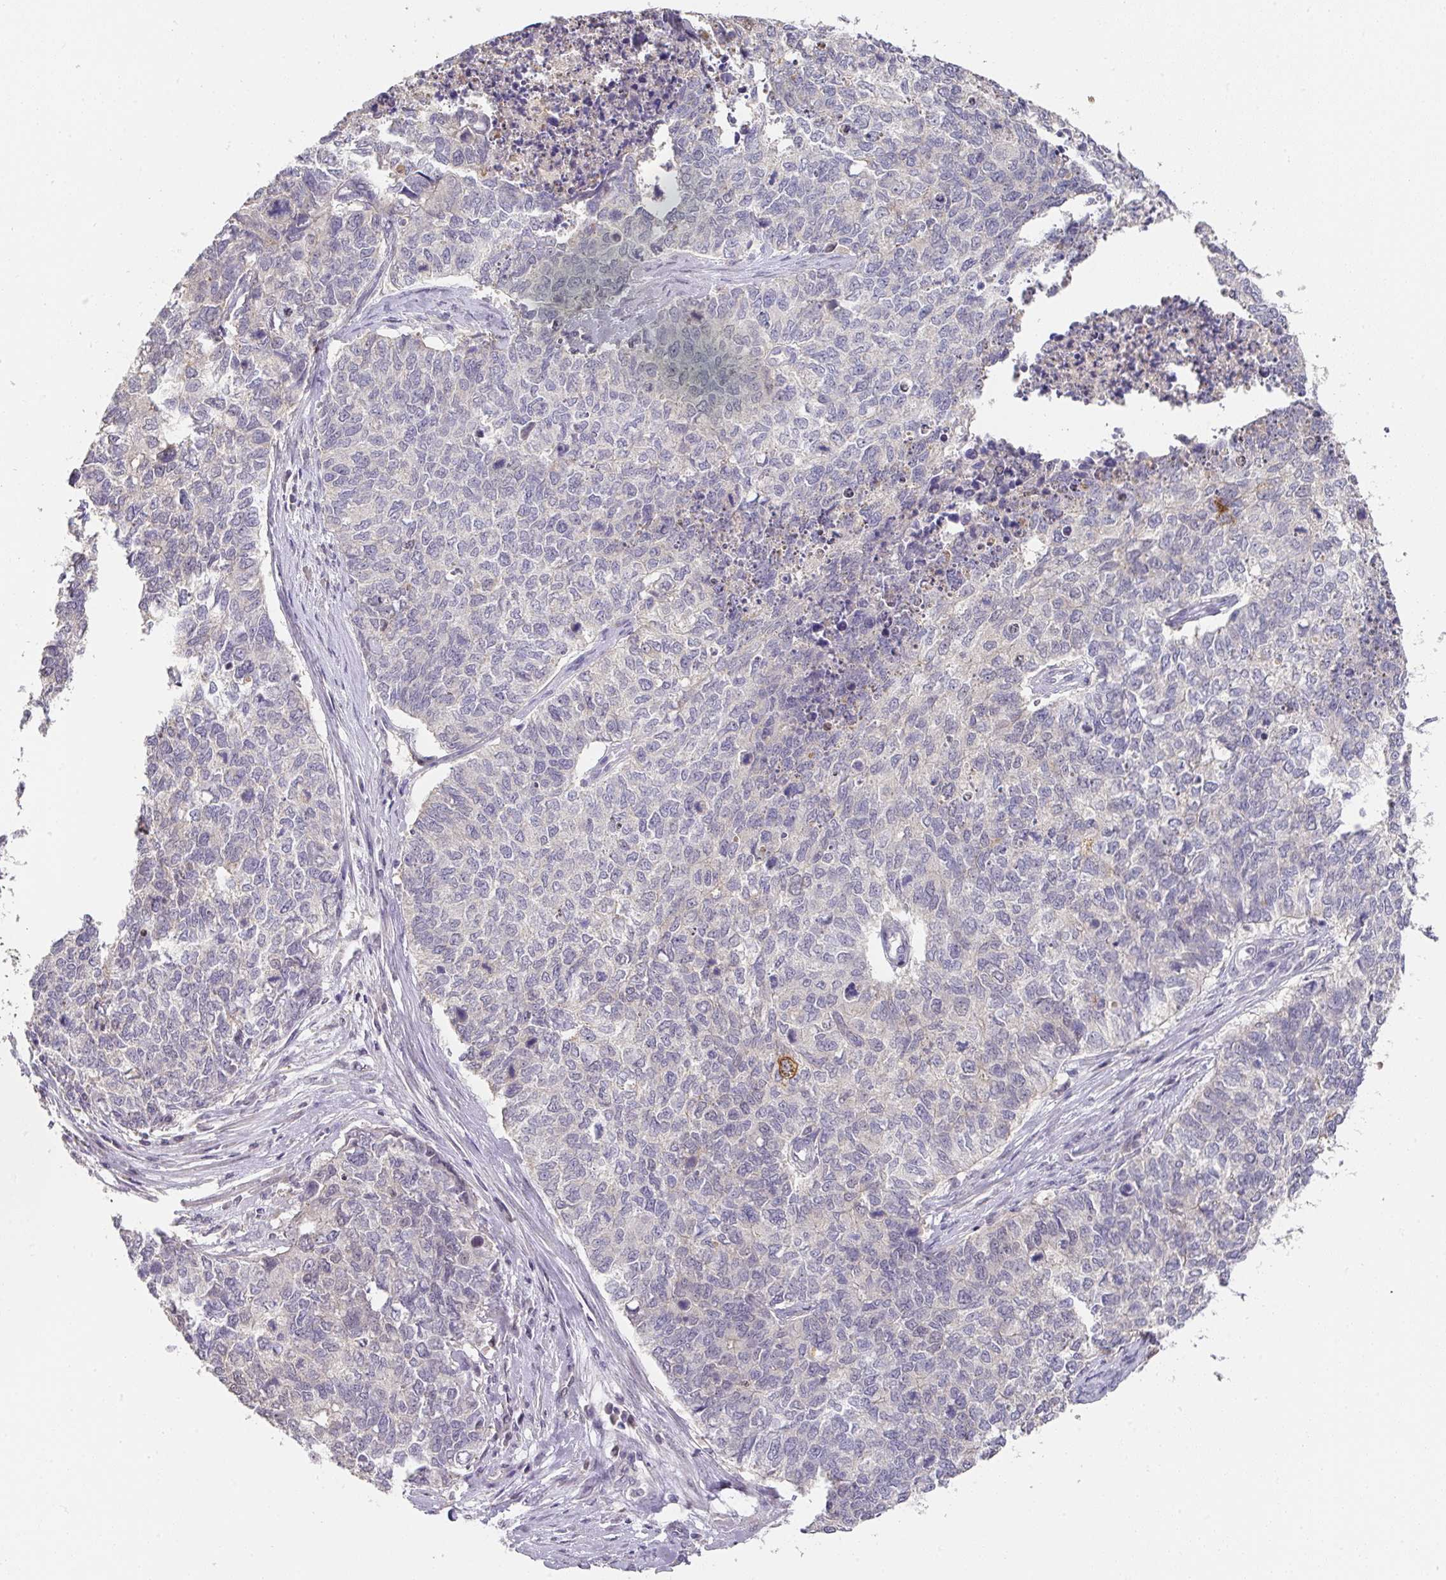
{"staining": {"intensity": "moderate", "quantity": "<25%", "location": "cytoplasmic/membranous"}, "tissue": "cervical cancer", "cell_type": "Tumor cells", "image_type": "cancer", "snomed": [{"axis": "morphology", "description": "Squamous cell carcinoma, NOS"}, {"axis": "topography", "description": "Cervix"}], "caption": "Cervical cancer was stained to show a protein in brown. There is low levels of moderate cytoplasmic/membranous expression in approximately <25% of tumor cells.", "gene": "FOXN4", "patient": {"sex": "female", "age": 63}}